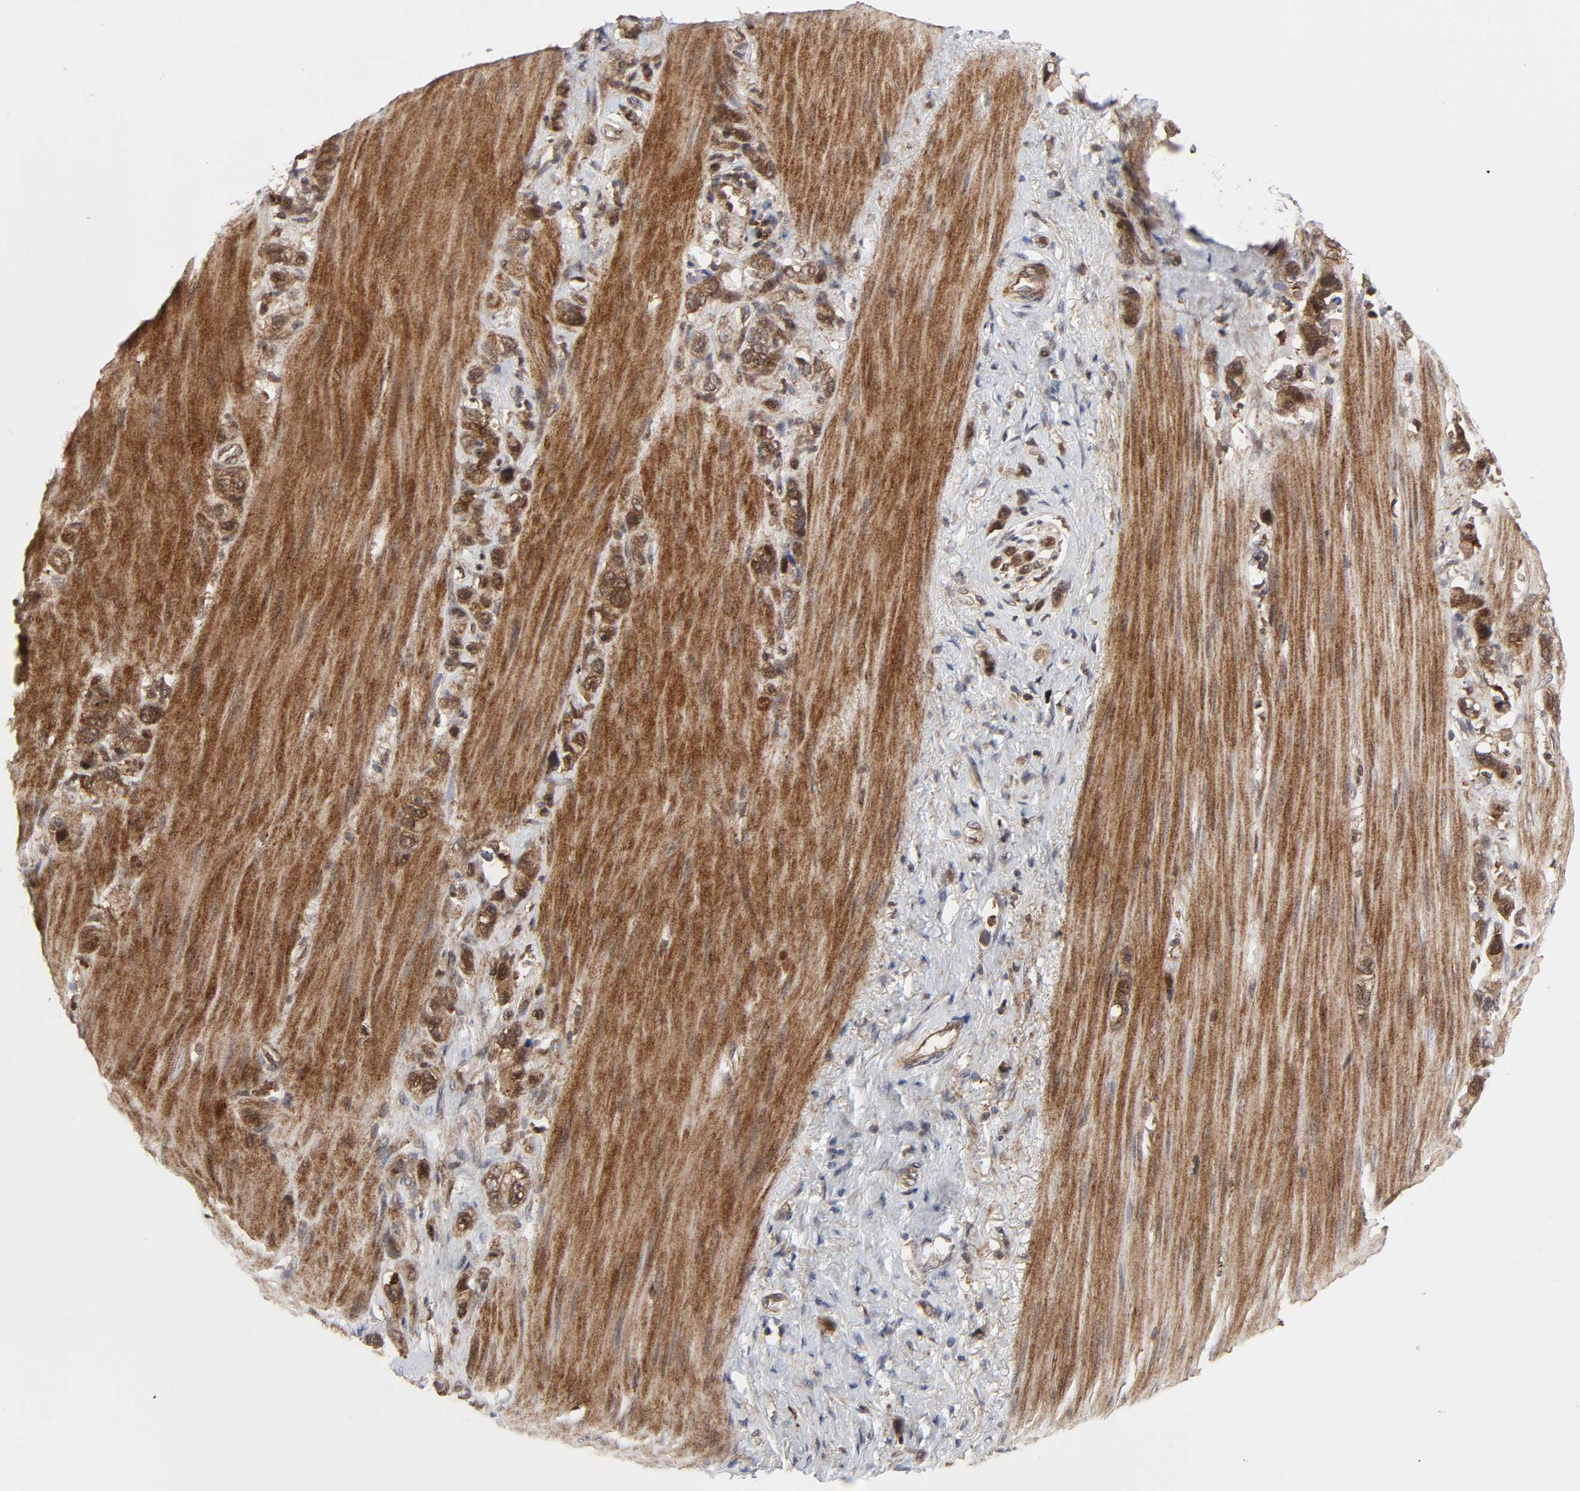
{"staining": {"intensity": "moderate", "quantity": ">75%", "location": "cytoplasmic/membranous,nuclear"}, "tissue": "stomach cancer", "cell_type": "Tumor cells", "image_type": "cancer", "snomed": [{"axis": "morphology", "description": "Normal tissue, NOS"}, {"axis": "morphology", "description": "Adenocarcinoma, NOS"}, {"axis": "morphology", "description": "Adenocarcinoma, High grade"}, {"axis": "topography", "description": "Stomach, upper"}, {"axis": "topography", "description": "Stomach"}], "caption": "DAB immunohistochemical staining of stomach cancer (adenocarcinoma) displays moderate cytoplasmic/membranous and nuclear protein staining in about >75% of tumor cells.", "gene": "CASP9", "patient": {"sex": "female", "age": 65}}